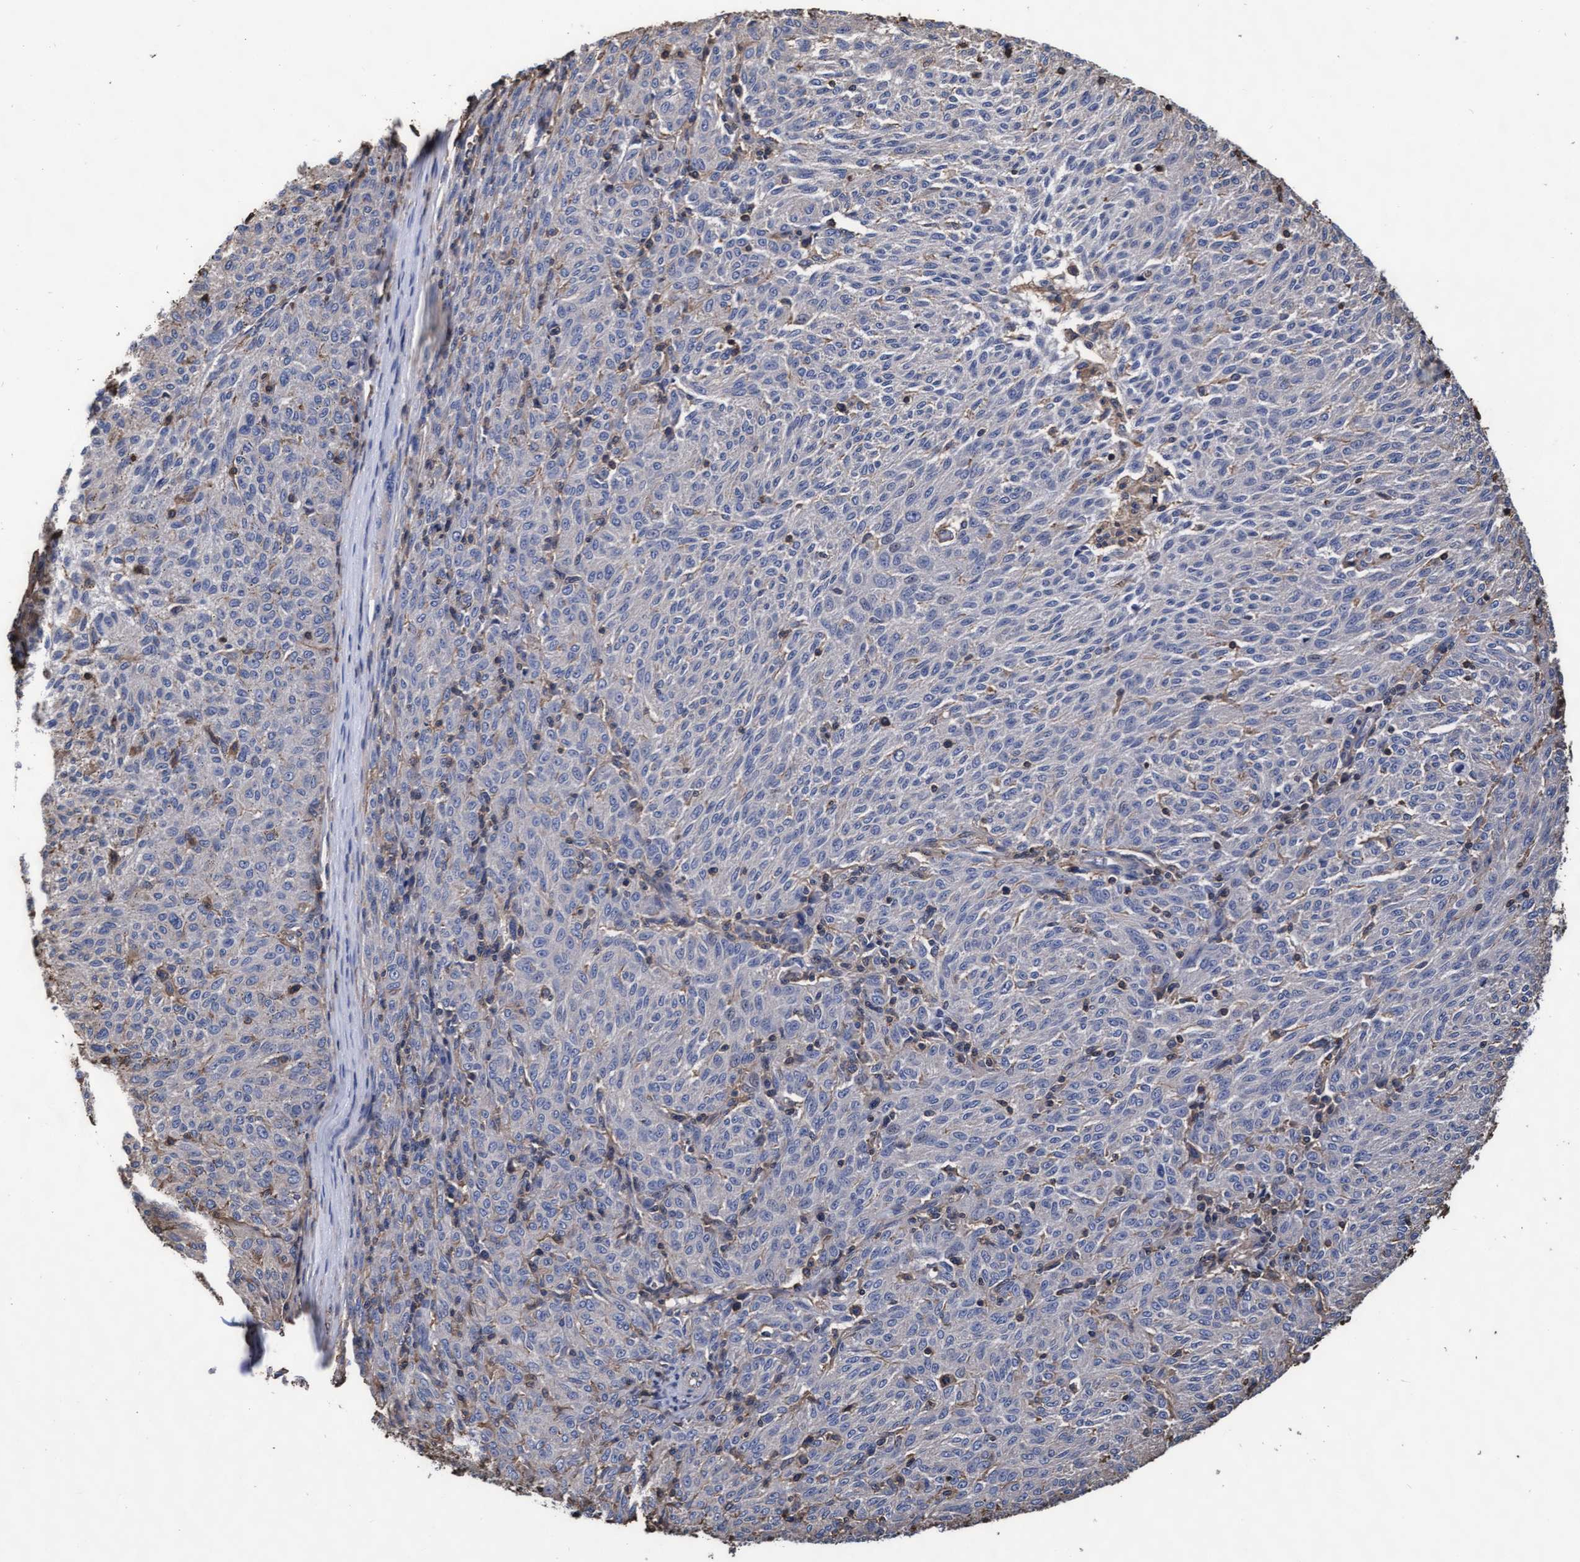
{"staining": {"intensity": "negative", "quantity": "none", "location": "none"}, "tissue": "melanoma", "cell_type": "Tumor cells", "image_type": "cancer", "snomed": [{"axis": "morphology", "description": "Malignant melanoma, NOS"}, {"axis": "topography", "description": "Skin"}], "caption": "This is an immunohistochemistry image of malignant melanoma. There is no expression in tumor cells.", "gene": "GRHPR", "patient": {"sex": "female", "age": 72}}